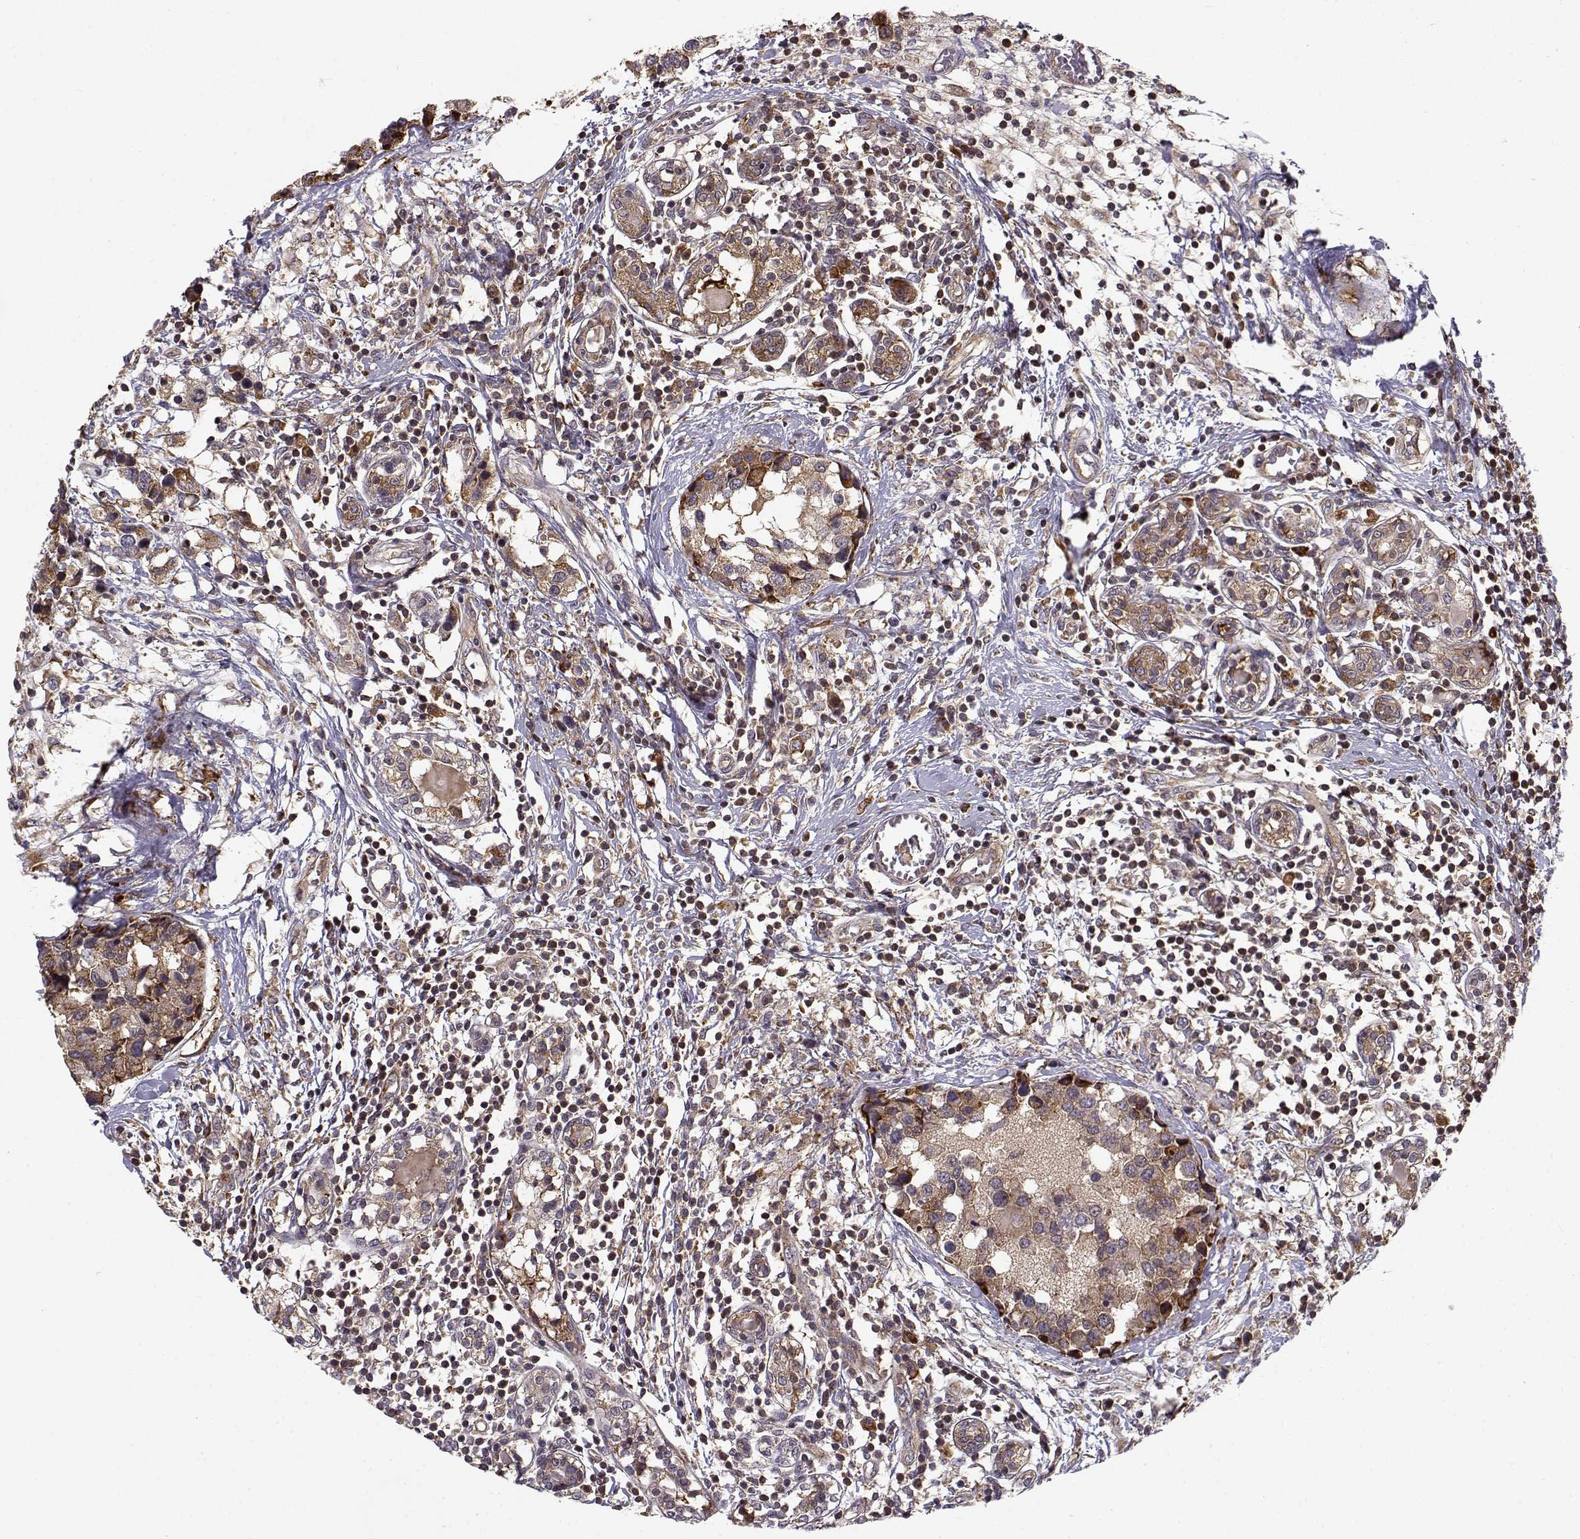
{"staining": {"intensity": "strong", "quantity": ">75%", "location": "cytoplasmic/membranous"}, "tissue": "breast cancer", "cell_type": "Tumor cells", "image_type": "cancer", "snomed": [{"axis": "morphology", "description": "Lobular carcinoma"}, {"axis": "topography", "description": "Breast"}], "caption": "Protein staining exhibits strong cytoplasmic/membranous expression in about >75% of tumor cells in lobular carcinoma (breast).", "gene": "RPL31", "patient": {"sex": "female", "age": 59}}